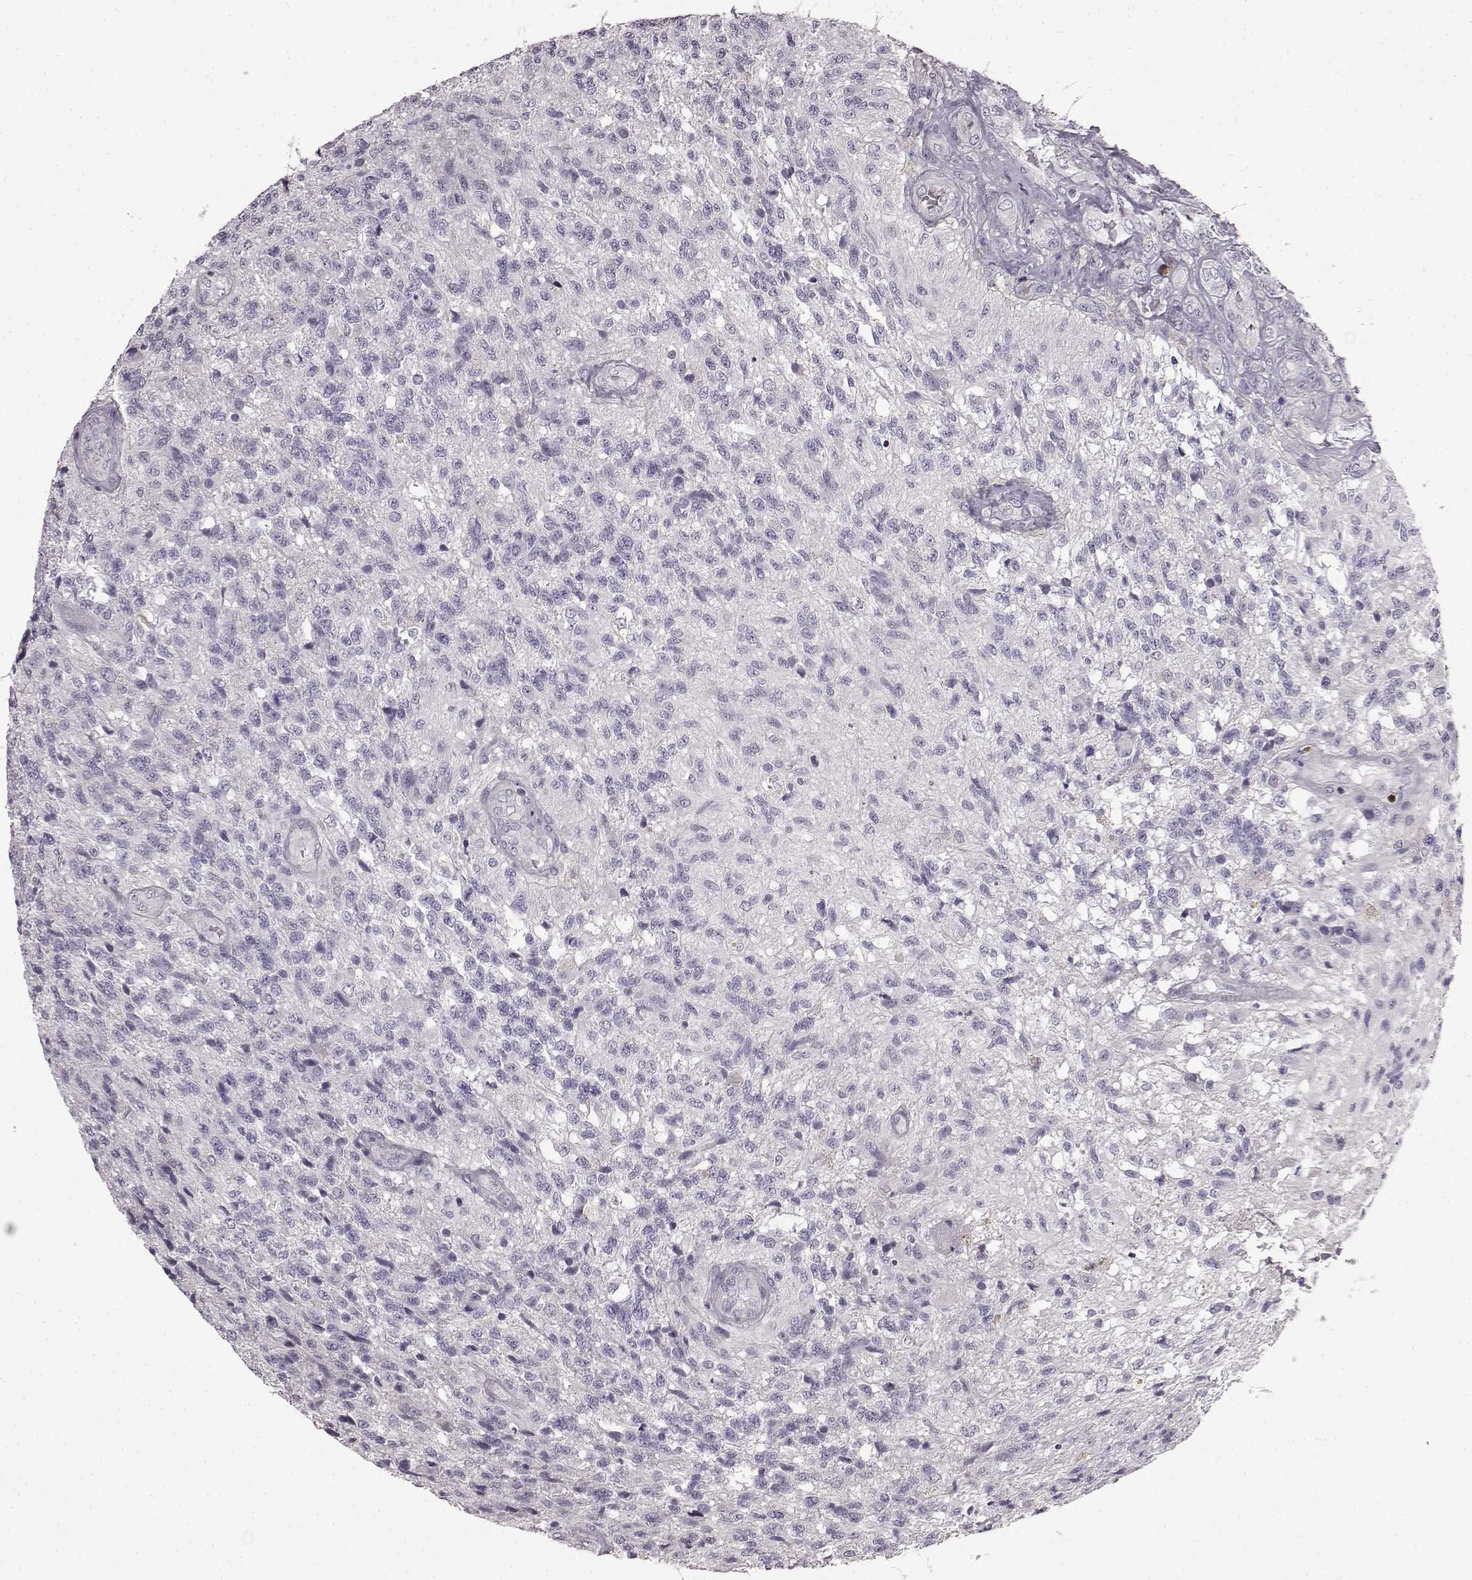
{"staining": {"intensity": "negative", "quantity": "none", "location": "none"}, "tissue": "glioma", "cell_type": "Tumor cells", "image_type": "cancer", "snomed": [{"axis": "morphology", "description": "Glioma, malignant, High grade"}, {"axis": "topography", "description": "Brain"}], "caption": "IHC image of neoplastic tissue: glioma stained with DAB exhibits no significant protein expression in tumor cells.", "gene": "KRT85", "patient": {"sex": "male", "age": 56}}